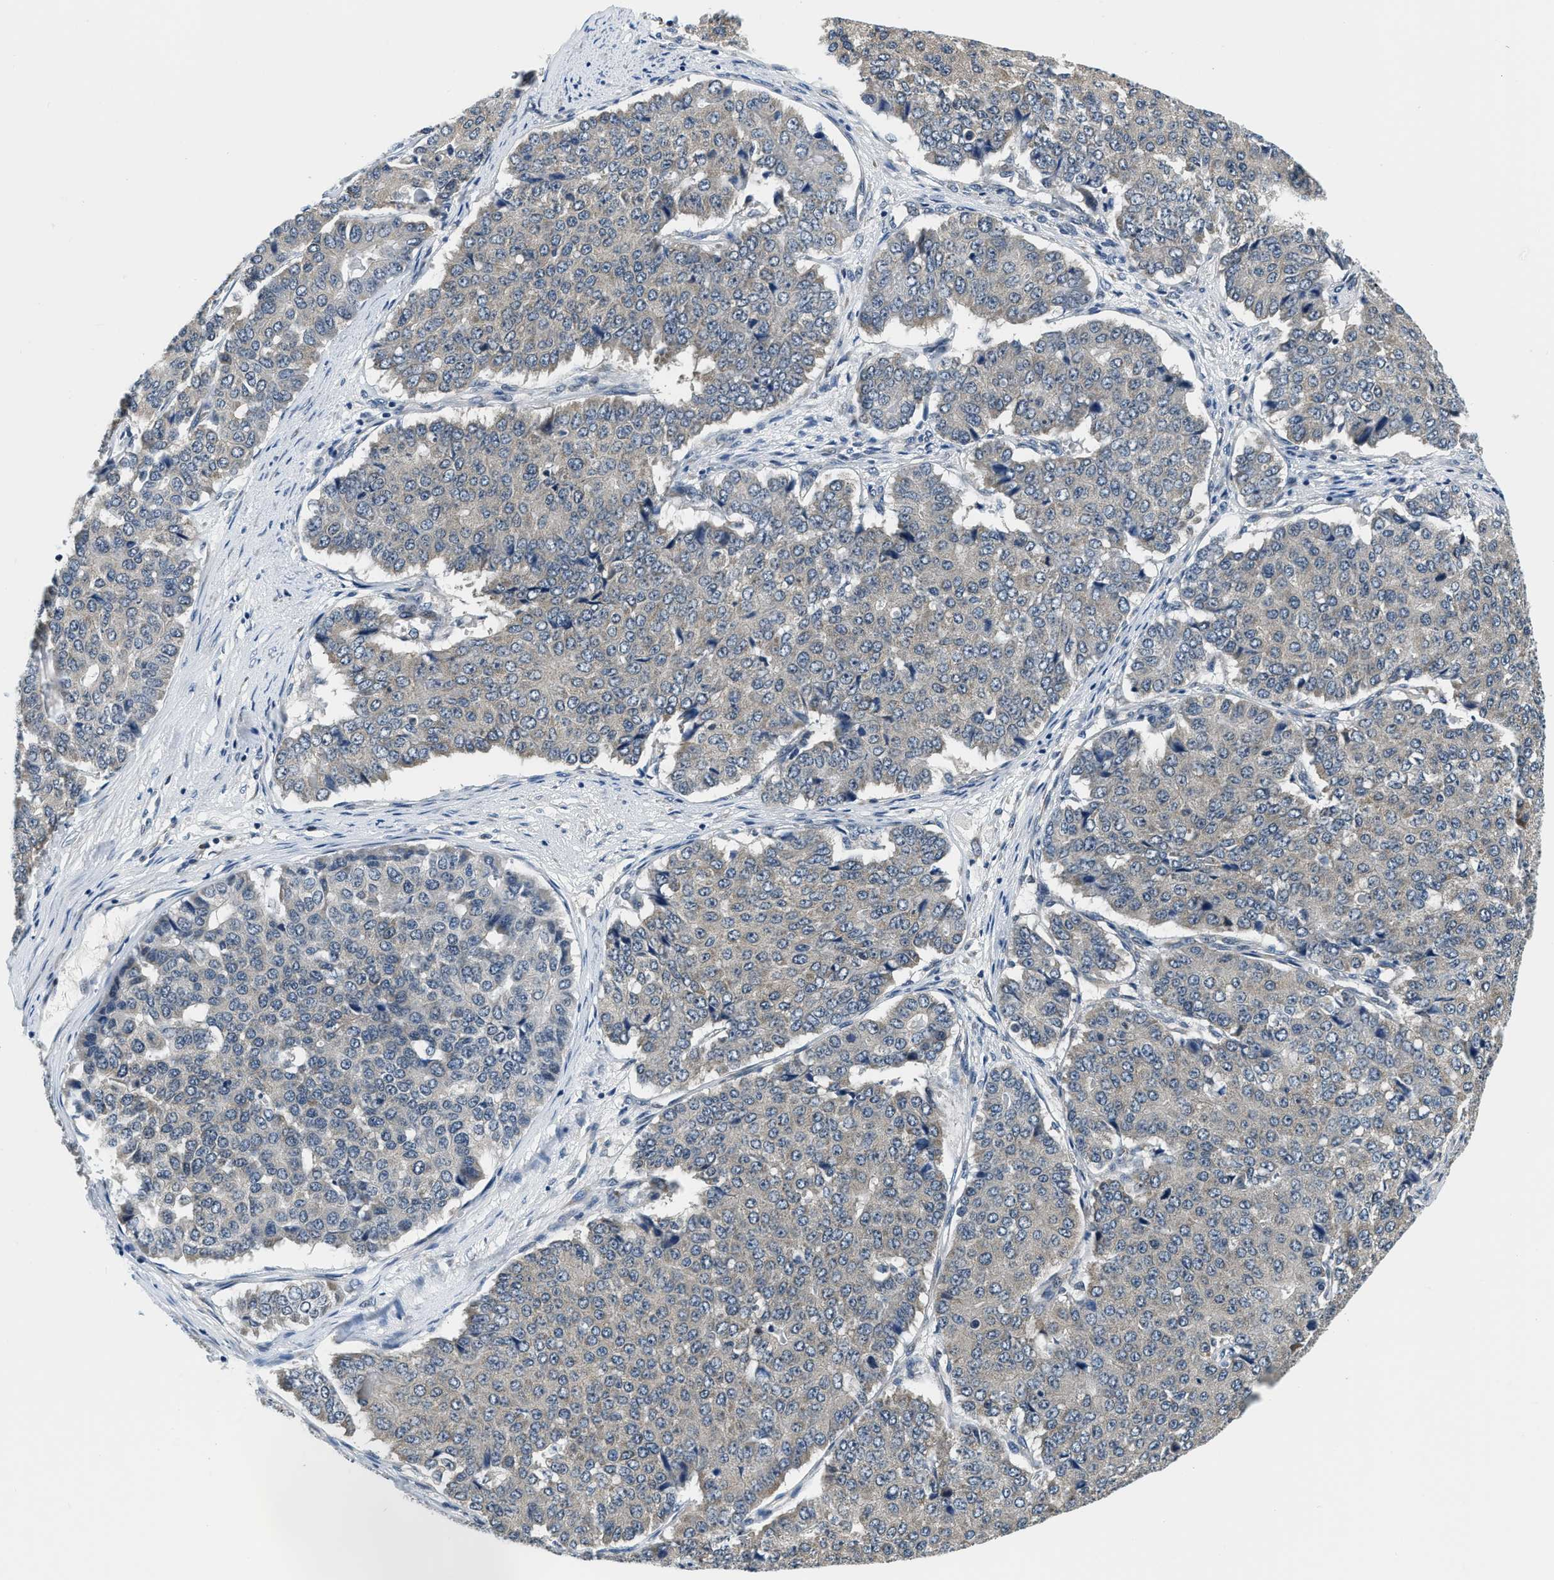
{"staining": {"intensity": "weak", "quantity": "<25%", "location": "cytoplasmic/membranous"}, "tissue": "pancreatic cancer", "cell_type": "Tumor cells", "image_type": "cancer", "snomed": [{"axis": "morphology", "description": "Adenocarcinoma, NOS"}, {"axis": "topography", "description": "Pancreas"}], "caption": "A high-resolution histopathology image shows immunohistochemistry staining of pancreatic cancer, which reveals no significant staining in tumor cells.", "gene": "YAE1", "patient": {"sex": "male", "age": 50}}